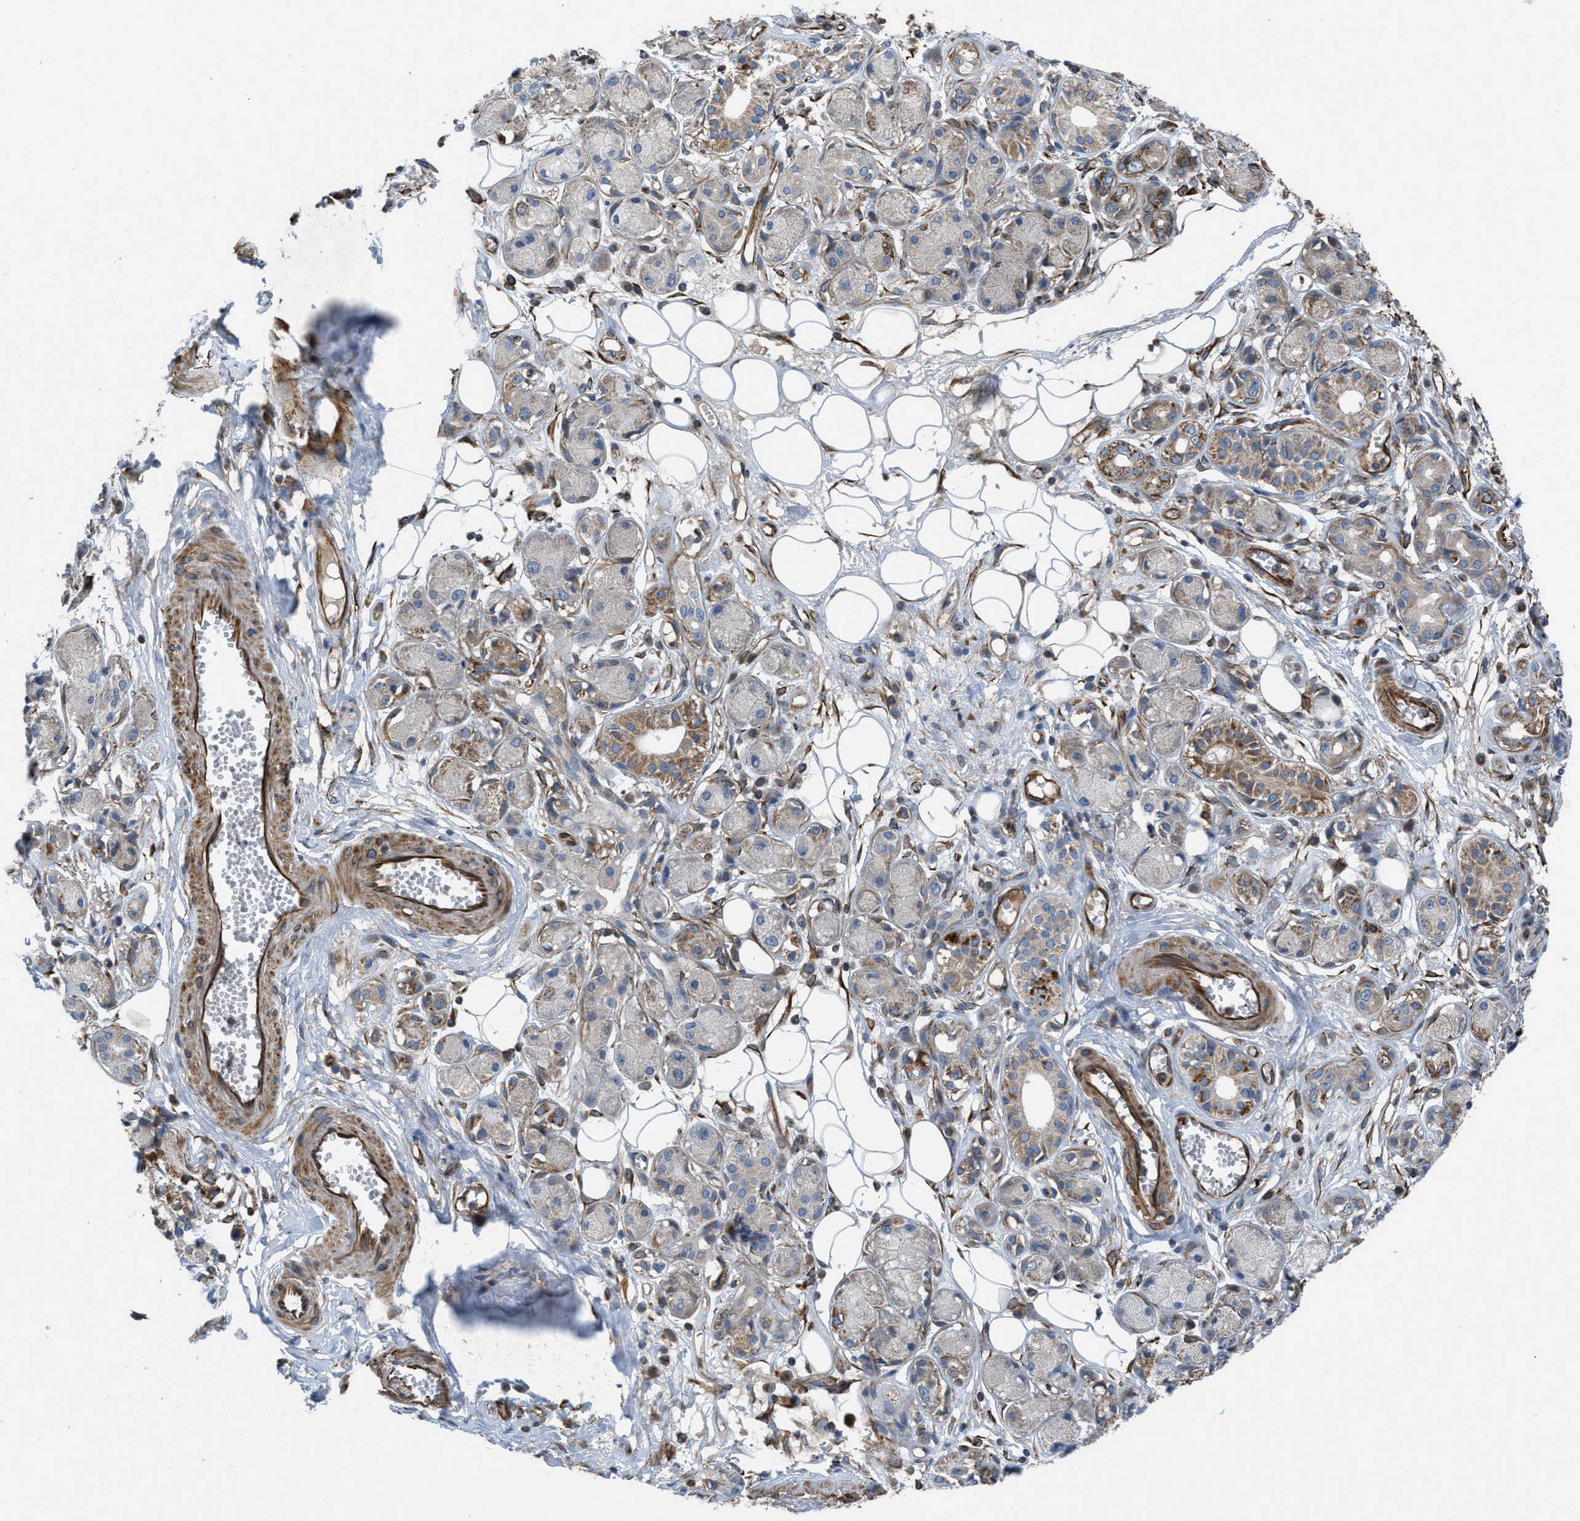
{"staining": {"intensity": "moderate", "quantity": "25%-75%", "location": "cytoplasmic/membranous"}, "tissue": "adipose tissue", "cell_type": "Adipocytes", "image_type": "normal", "snomed": [{"axis": "morphology", "description": "Normal tissue, NOS"}, {"axis": "morphology", "description": "Inflammation, NOS"}, {"axis": "topography", "description": "Salivary gland"}, {"axis": "topography", "description": "Peripheral nerve tissue"}], "caption": "Benign adipose tissue was stained to show a protein in brown. There is medium levels of moderate cytoplasmic/membranous positivity in approximately 25%-75% of adipocytes. The staining is performed using DAB brown chromogen to label protein expression. The nuclei are counter-stained blue using hematoxylin.", "gene": "SLC6A9", "patient": {"sex": "female", "age": 75}}